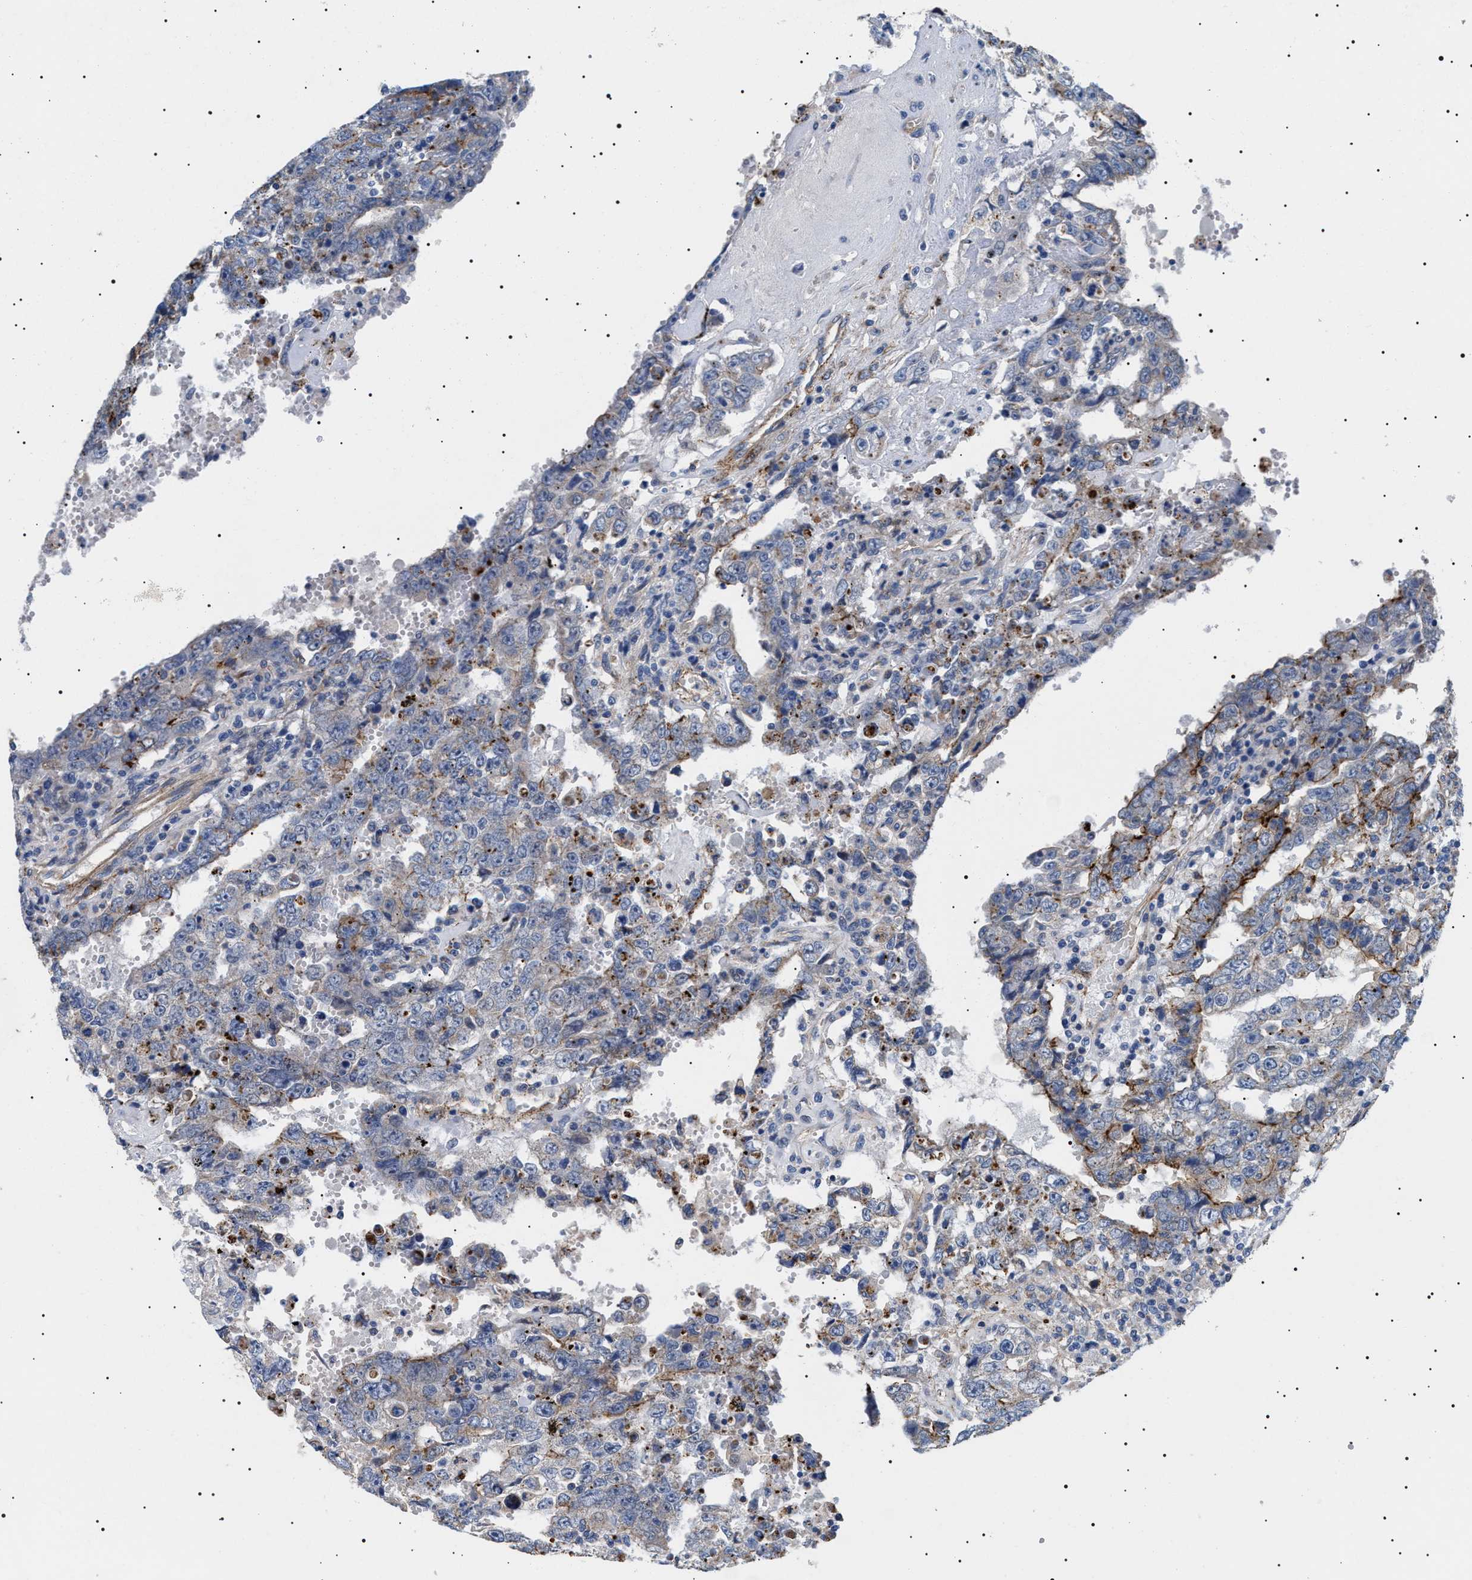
{"staining": {"intensity": "moderate", "quantity": "25%-75%", "location": "cytoplasmic/membranous"}, "tissue": "testis cancer", "cell_type": "Tumor cells", "image_type": "cancer", "snomed": [{"axis": "morphology", "description": "Carcinoma, Embryonal, NOS"}, {"axis": "topography", "description": "Testis"}], "caption": "Human embryonal carcinoma (testis) stained with a protein marker exhibits moderate staining in tumor cells.", "gene": "TMEM222", "patient": {"sex": "male", "age": 26}}